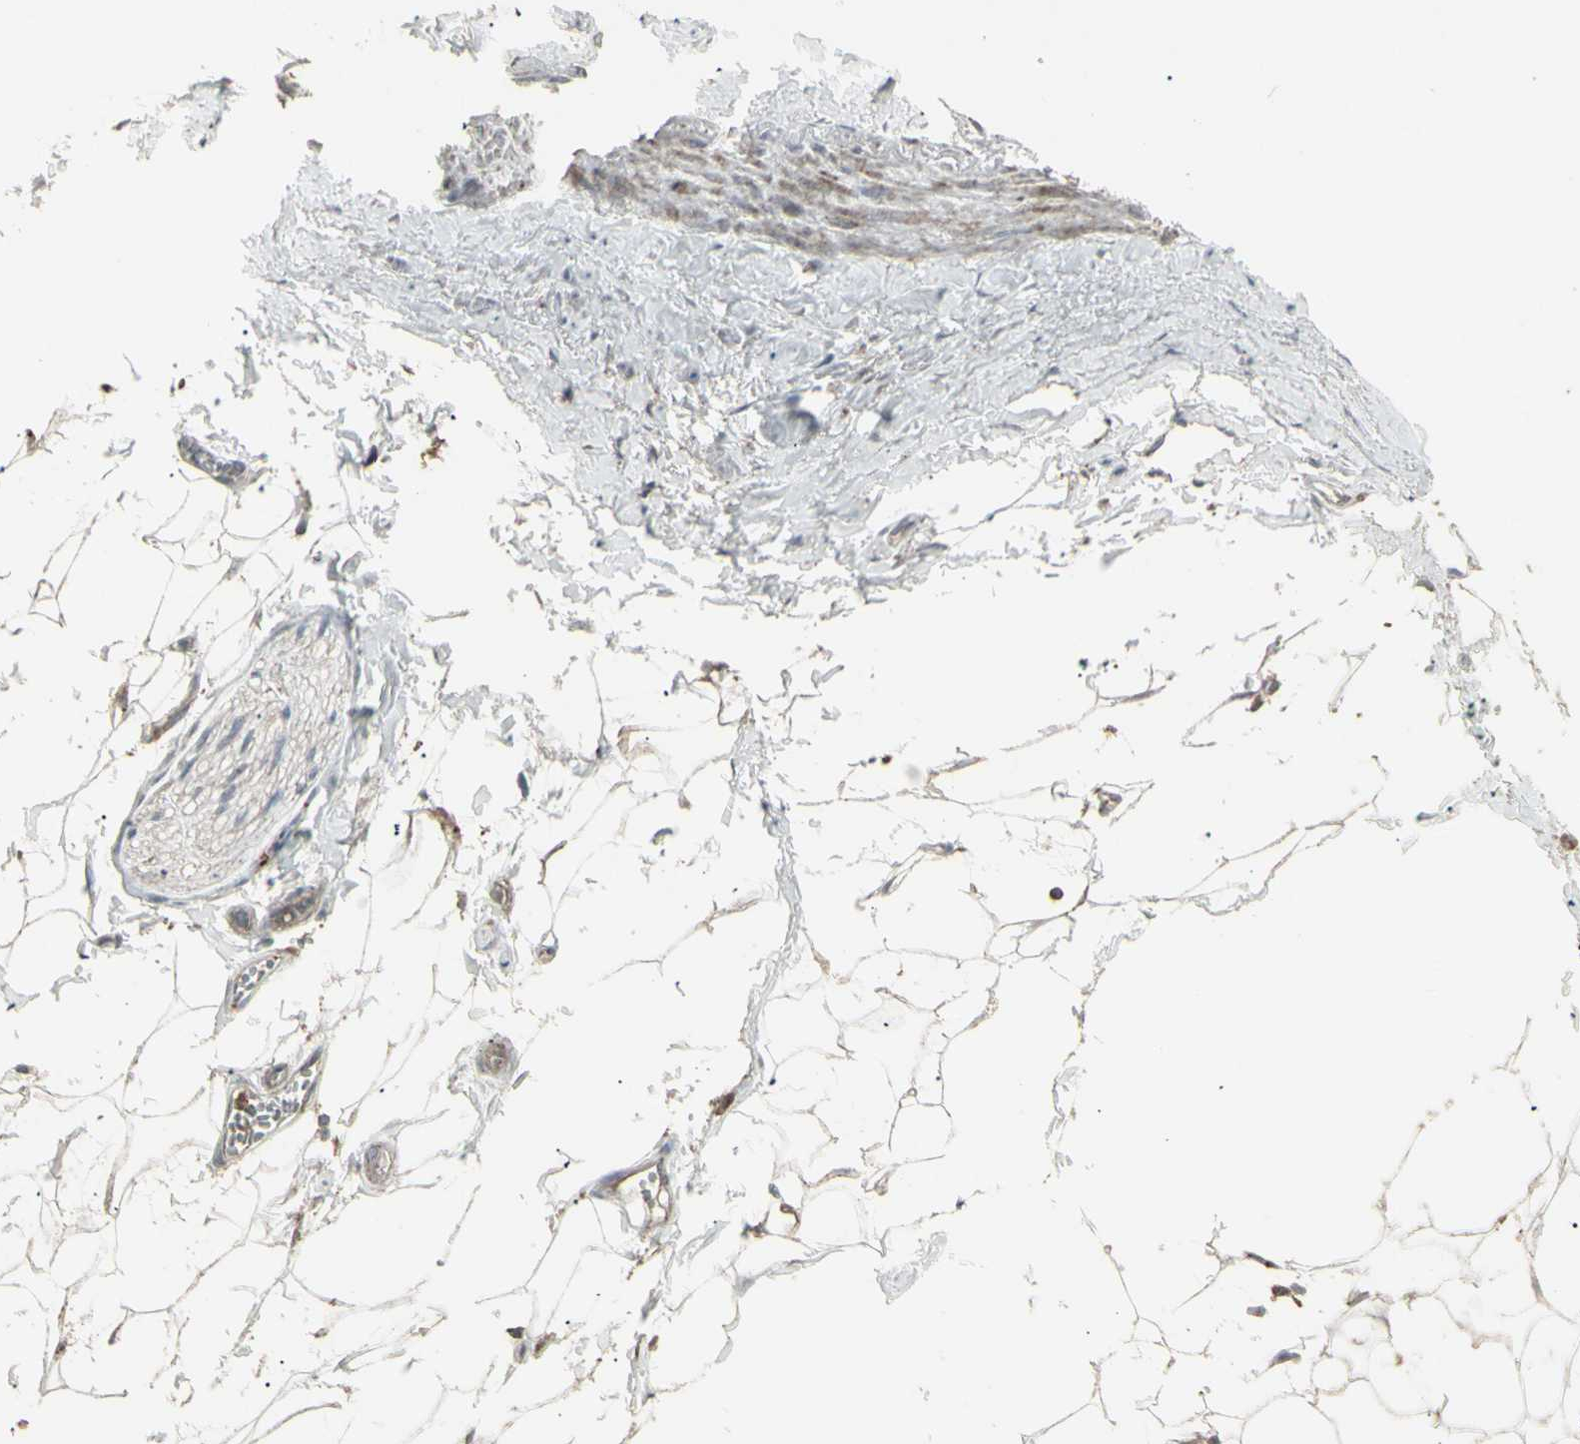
{"staining": {"intensity": "moderate", "quantity": ">75%", "location": "cytoplasmic/membranous"}, "tissue": "adipose tissue", "cell_type": "Adipocytes", "image_type": "normal", "snomed": [{"axis": "morphology", "description": "Normal tissue, NOS"}, {"axis": "topography", "description": "Adipose tissue"}, {"axis": "topography", "description": "Peripheral nerve tissue"}], "caption": "Approximately >75% of adipocytes in benign human adipose tissue display moderate cytoplasmic/membranous protein positivity as visualized by brown immunohistochemical staining.", "gene": "RNASEL", "patient": {"sex": "male", "age": 52}}